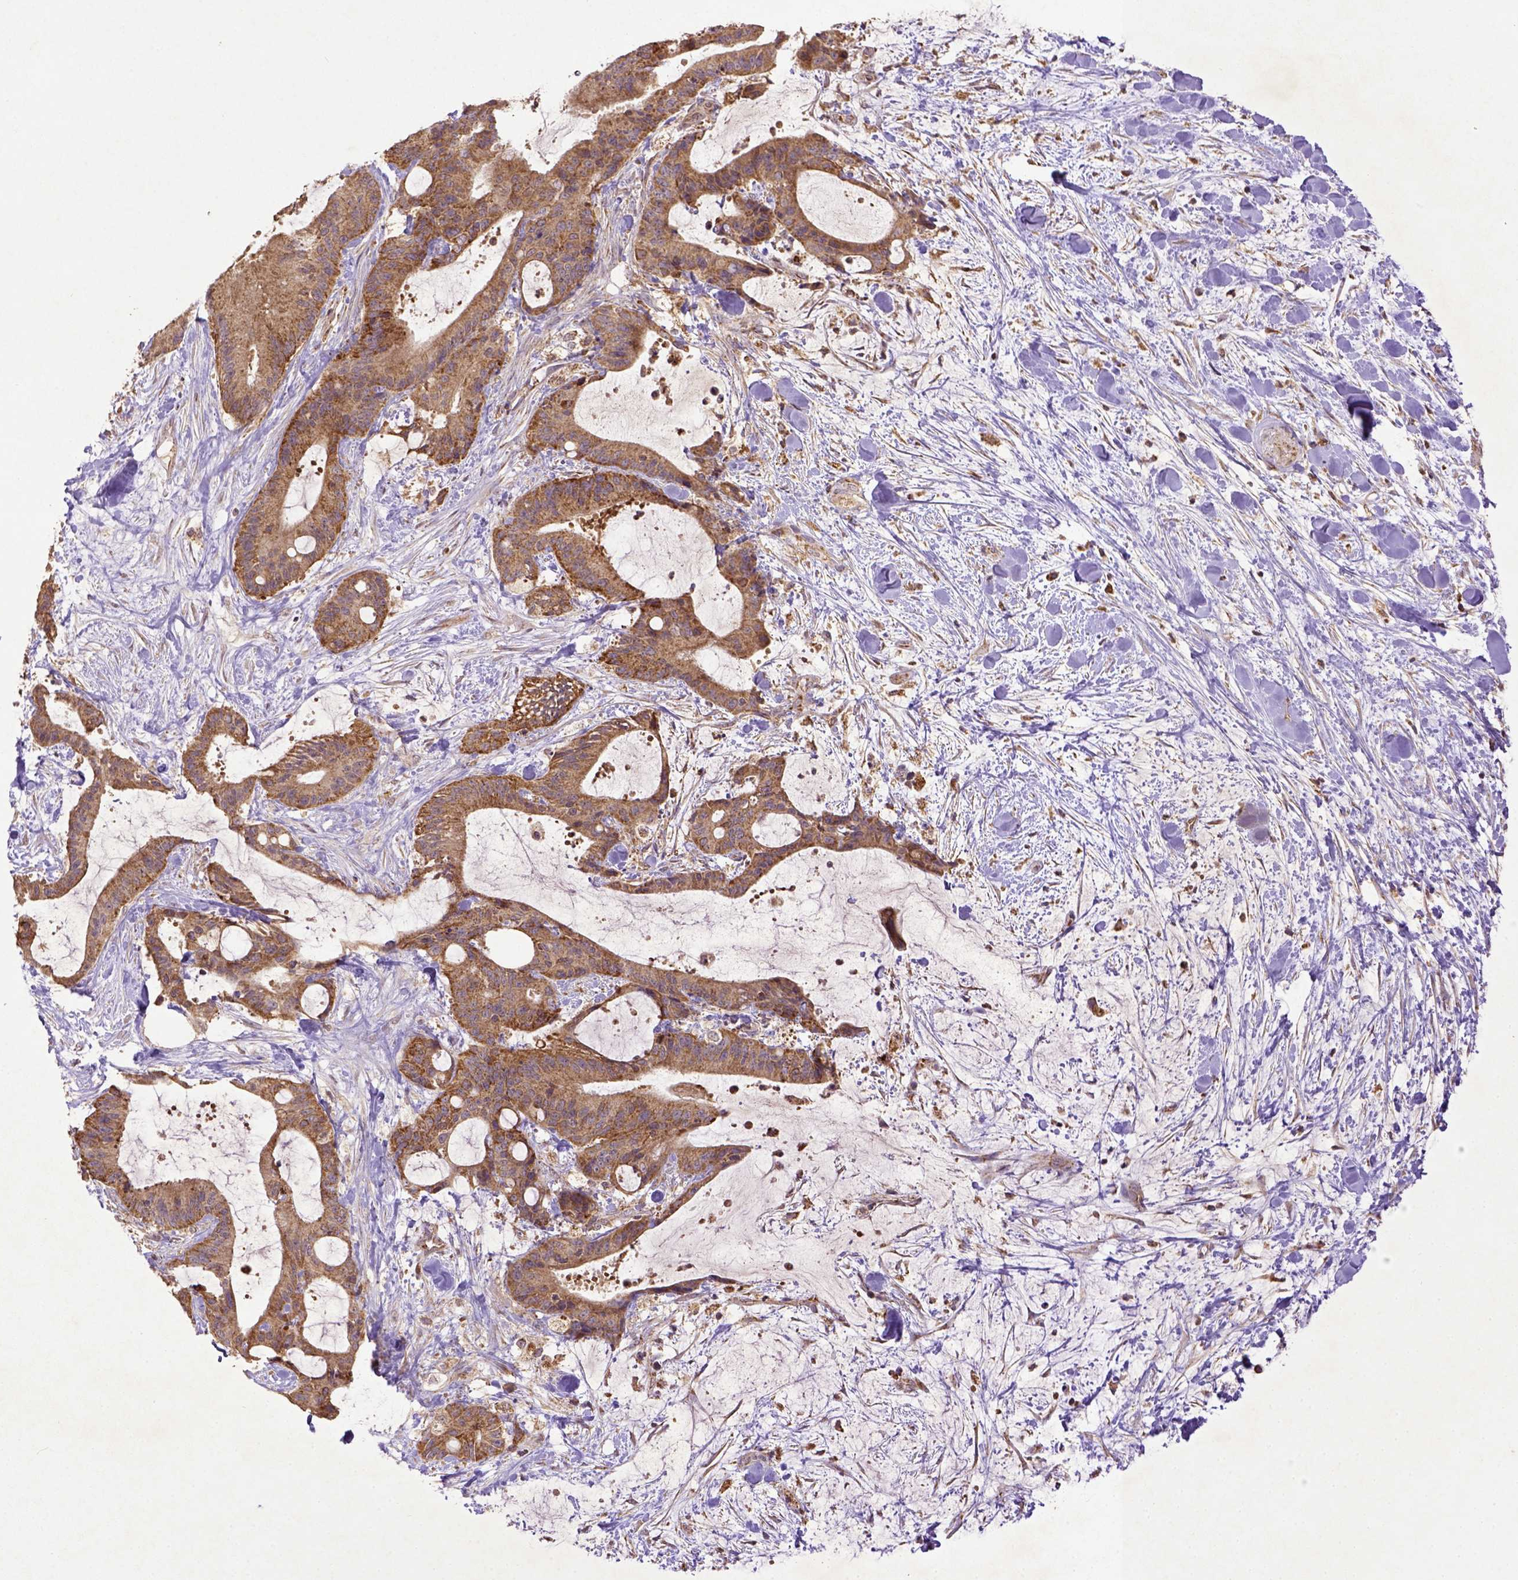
{"staining": {"intensity": "moderate", "quantity": ">75%", "location": "cytoplasmic/membranous"}, "tissue": "liver cancer", "cell_type": "Tumor cells", "image_type": "cancer", "snomed": [{"axis": "morphology", "description": "Cholangiocarcinoma"}, {"axis": "topography", "description": "Liver"}], "caption": "This histopathology image exhibits liver cancer stained with IHC to label a protein in brown. The cytoplasmic/membranous of tumor cells show moderate positivity for the protein. Nuclei are counter-stained blue.", "gene": "MT-CO1", "patient": {"sex": "female", "age": 73}}